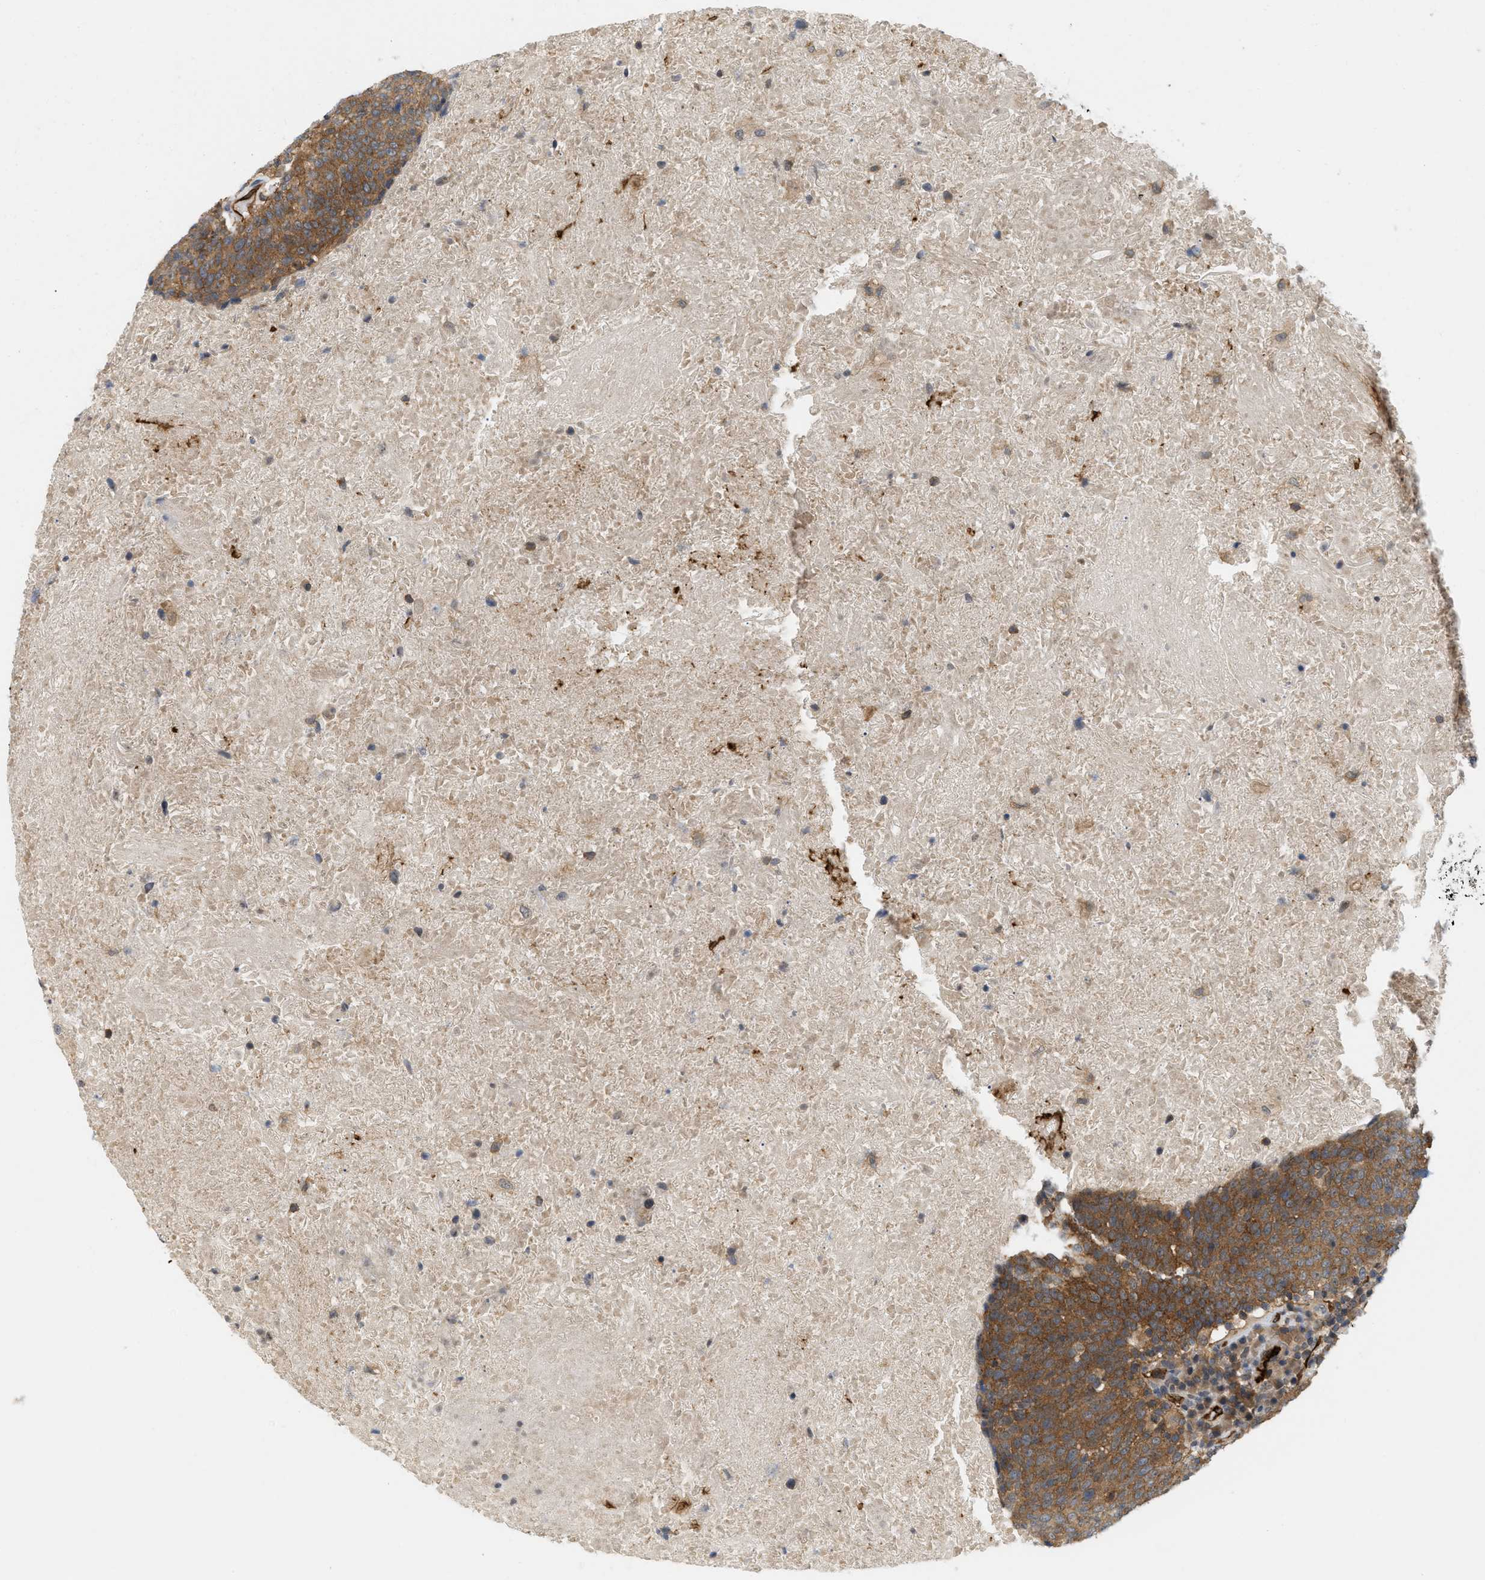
{"staining": {"intensity": "strong", "quantity": ">75%", "location": "cytoplasmic/membranous"}, "tissue": "head and neck cancer", "cell_type": "Tumor cells", "image_type": "cancer", "snomed": [{"axis": "morphology", "description": "Squamous cell carcinoma, NOS"}, {"axis": "morphology", "description": "Squamous cell carcinoma, metastatic, NOS"}, {"axis": "topography", "description": "Lymph node"}, {"axis": "topography", "description": "Head-Neck"}], "caption": "Protein analysis of squamous cell carcinoma (head and neck) tissue exhibits strong cytoplasmic/membranous staining in about >75% of tumor cells. The protein of interest is stained brown, and the nuclei are stained in blue (DAB IHC with brightfield microscopy, high magnification).", "gene": "PALMD", "patient": {"sex": "male", "age": 62}}